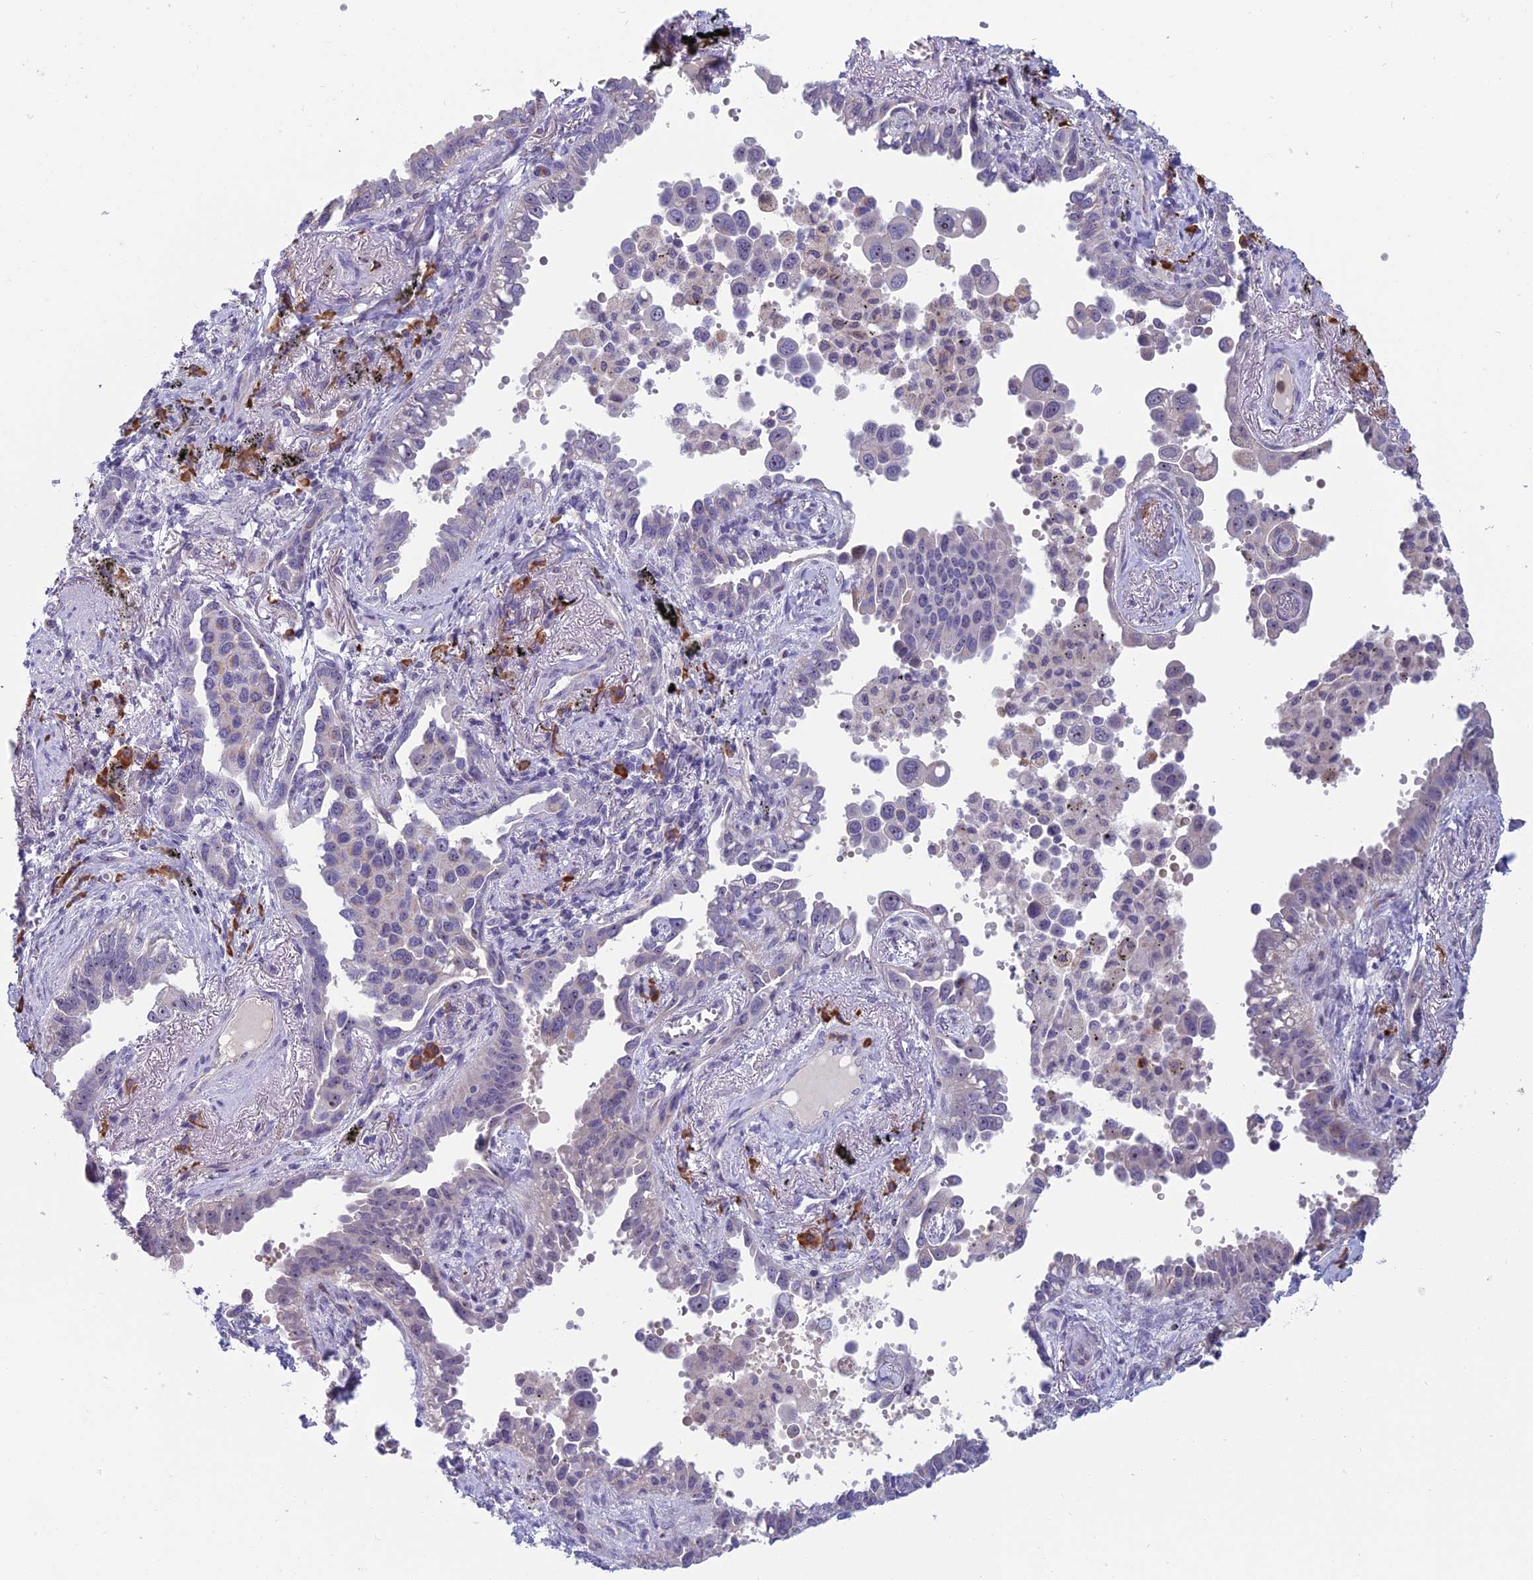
{"staining": {"intensity": "weak", "quantity": "<25%", "location": "nuclear"}, "tissue": "lung cancer", "cell_type": "Tumor cells", "image_type": "cancer", "snomed": [{"axis": "morphology", "description": "Adenocarcinoma, NOS"}, {"axis": "topography", "description": "Lung"}], "caption": "High power microscopy photomicrograph of an immunohistochemistry (IHC) histopathology image of lung cancer, revealing no significant expression in tumor cells.", "gene": "NOC2L", "patient": {"sex": "male", "age": 67}}